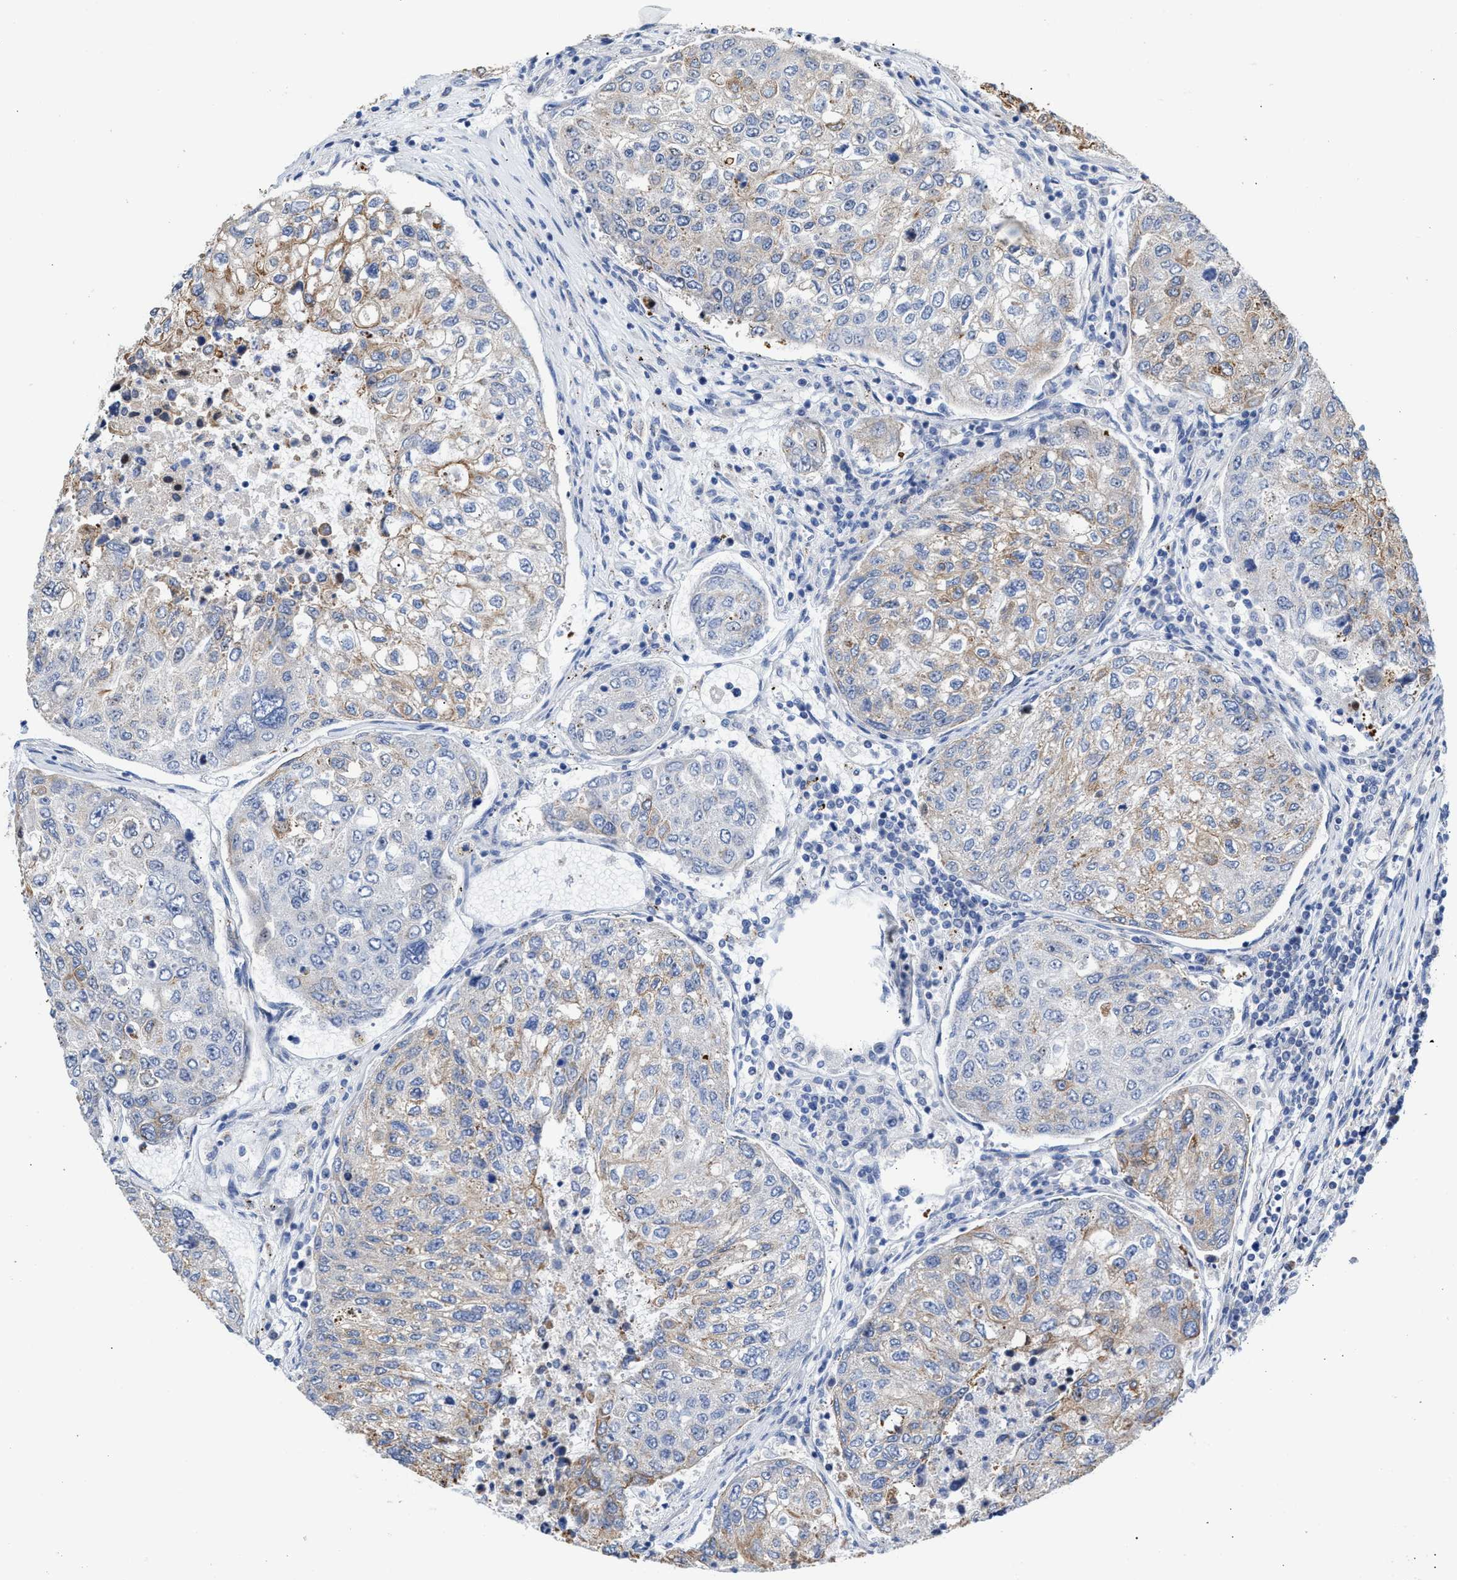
{"staining": {"intensity": "weak", "quantity": "<25%", "location": "cytoplasmic/membranous"}, "tissue": "urothelial cancer", "cell_type": "Tumor cells", "image_type": "cancer", "snomed": [{"axis": "morphology", "description": "Urothelial carcinoma, High grade"}, {"axis": "topography", "description": "Lymph node"}, {"axis": "topography", "description": "Urinary bladder"}], "caption": "Immunohistochemical staining of urothelial cancer shows no significant staining in tumor cells.", "gene": "JAG1", "patient": {"sex": "male", "age": 51}}